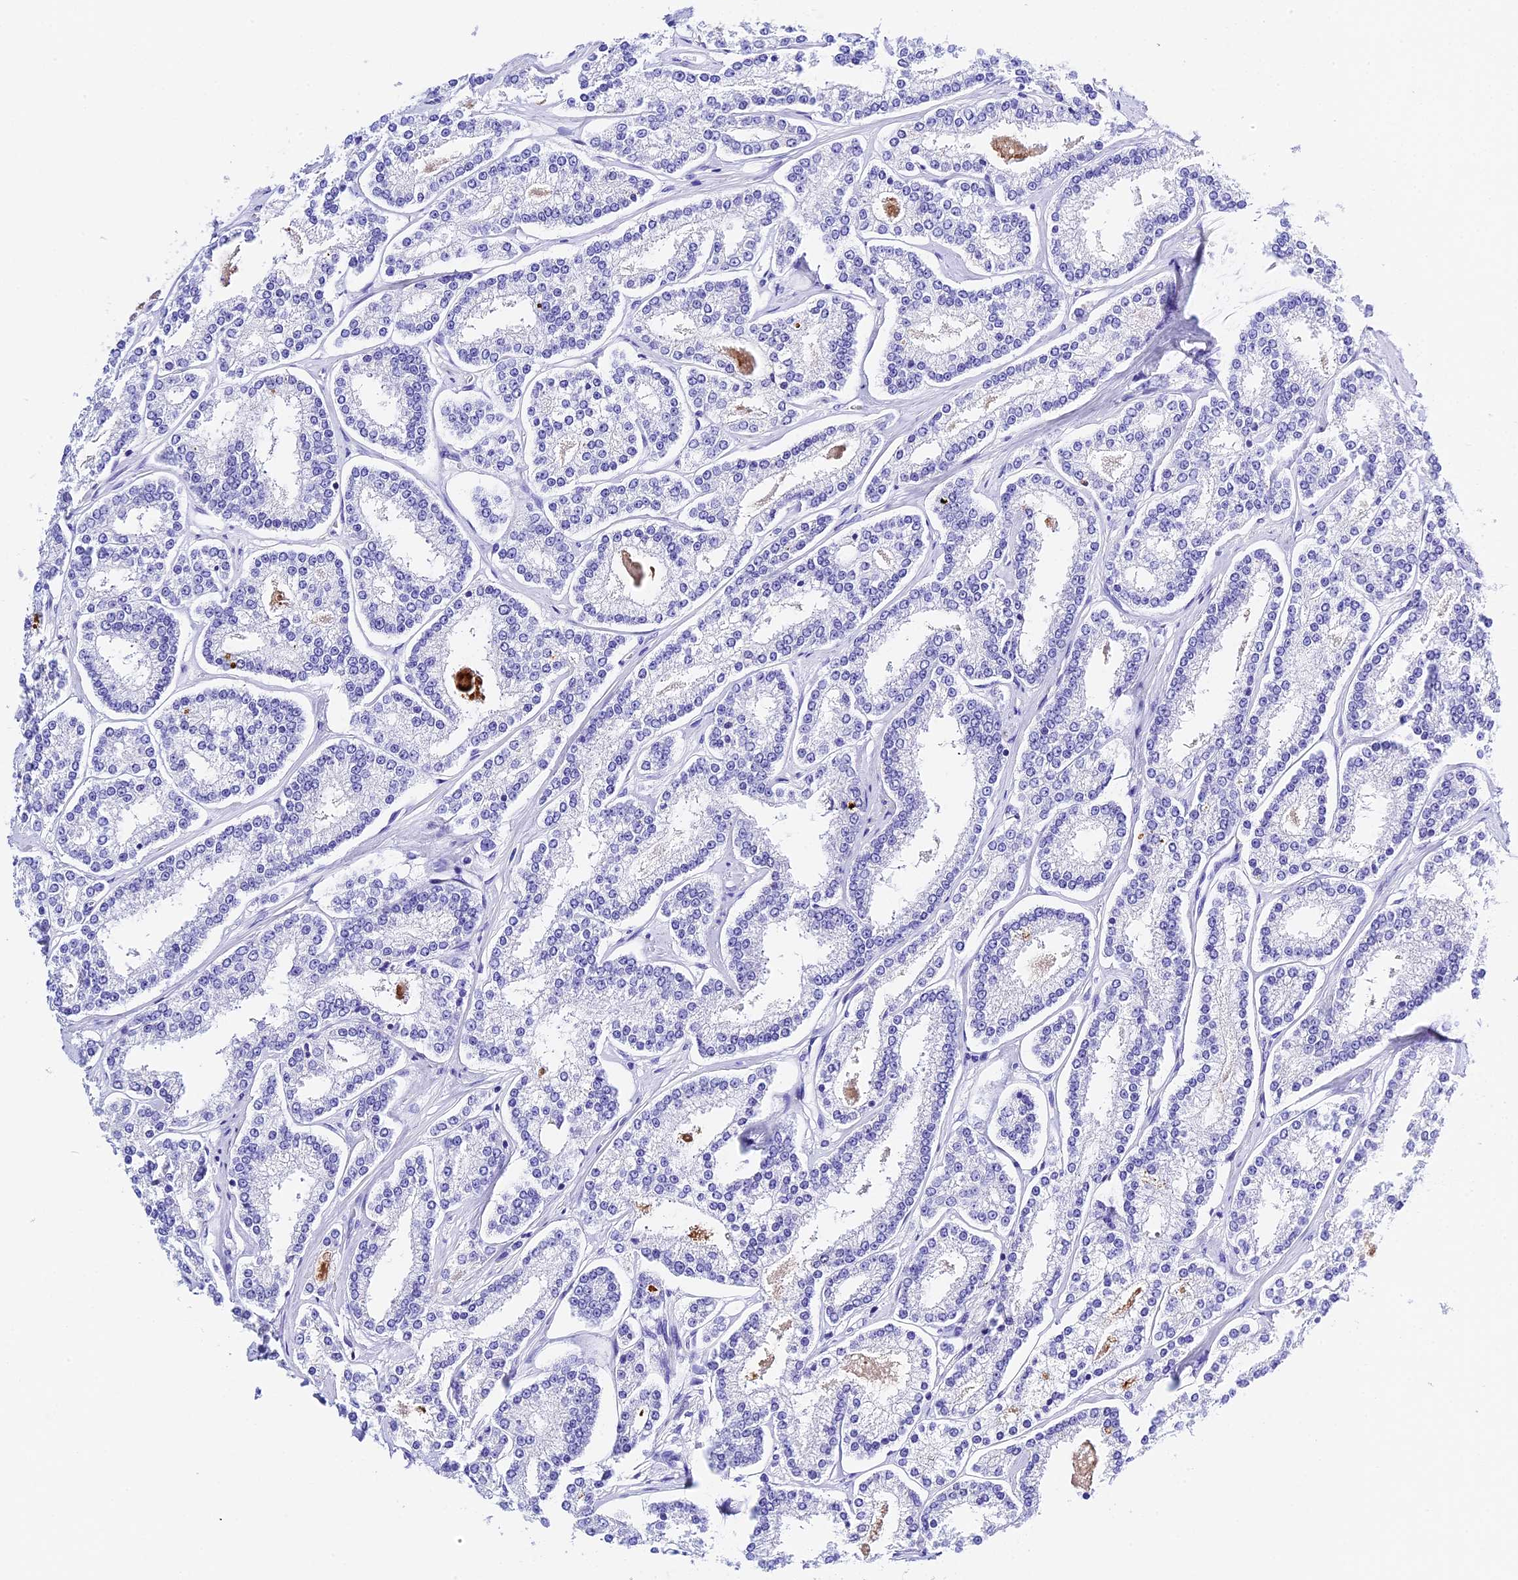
{"staining": {"intensity": "negative", "quantity": "none", "location": "none"}, "tissue": "prostate cancer", "cell_type": "Tumor cells", "image_type": "cancer", "snomed": [{"axis": "morphology", "description": "Normal tissue, NOS"}, {"axis": "morphology", "description": "Adenocarcinoma, High grade"}, {"axis": "topography", "description": "Prostate"}], "caption": "Immunohistochemistry (IHC) of adenocarcinoma (high-grade) (prostate) displays no staining in tumor cells.", "gene": "PSG11", "patient": {"sex": "male", "age": 83}}